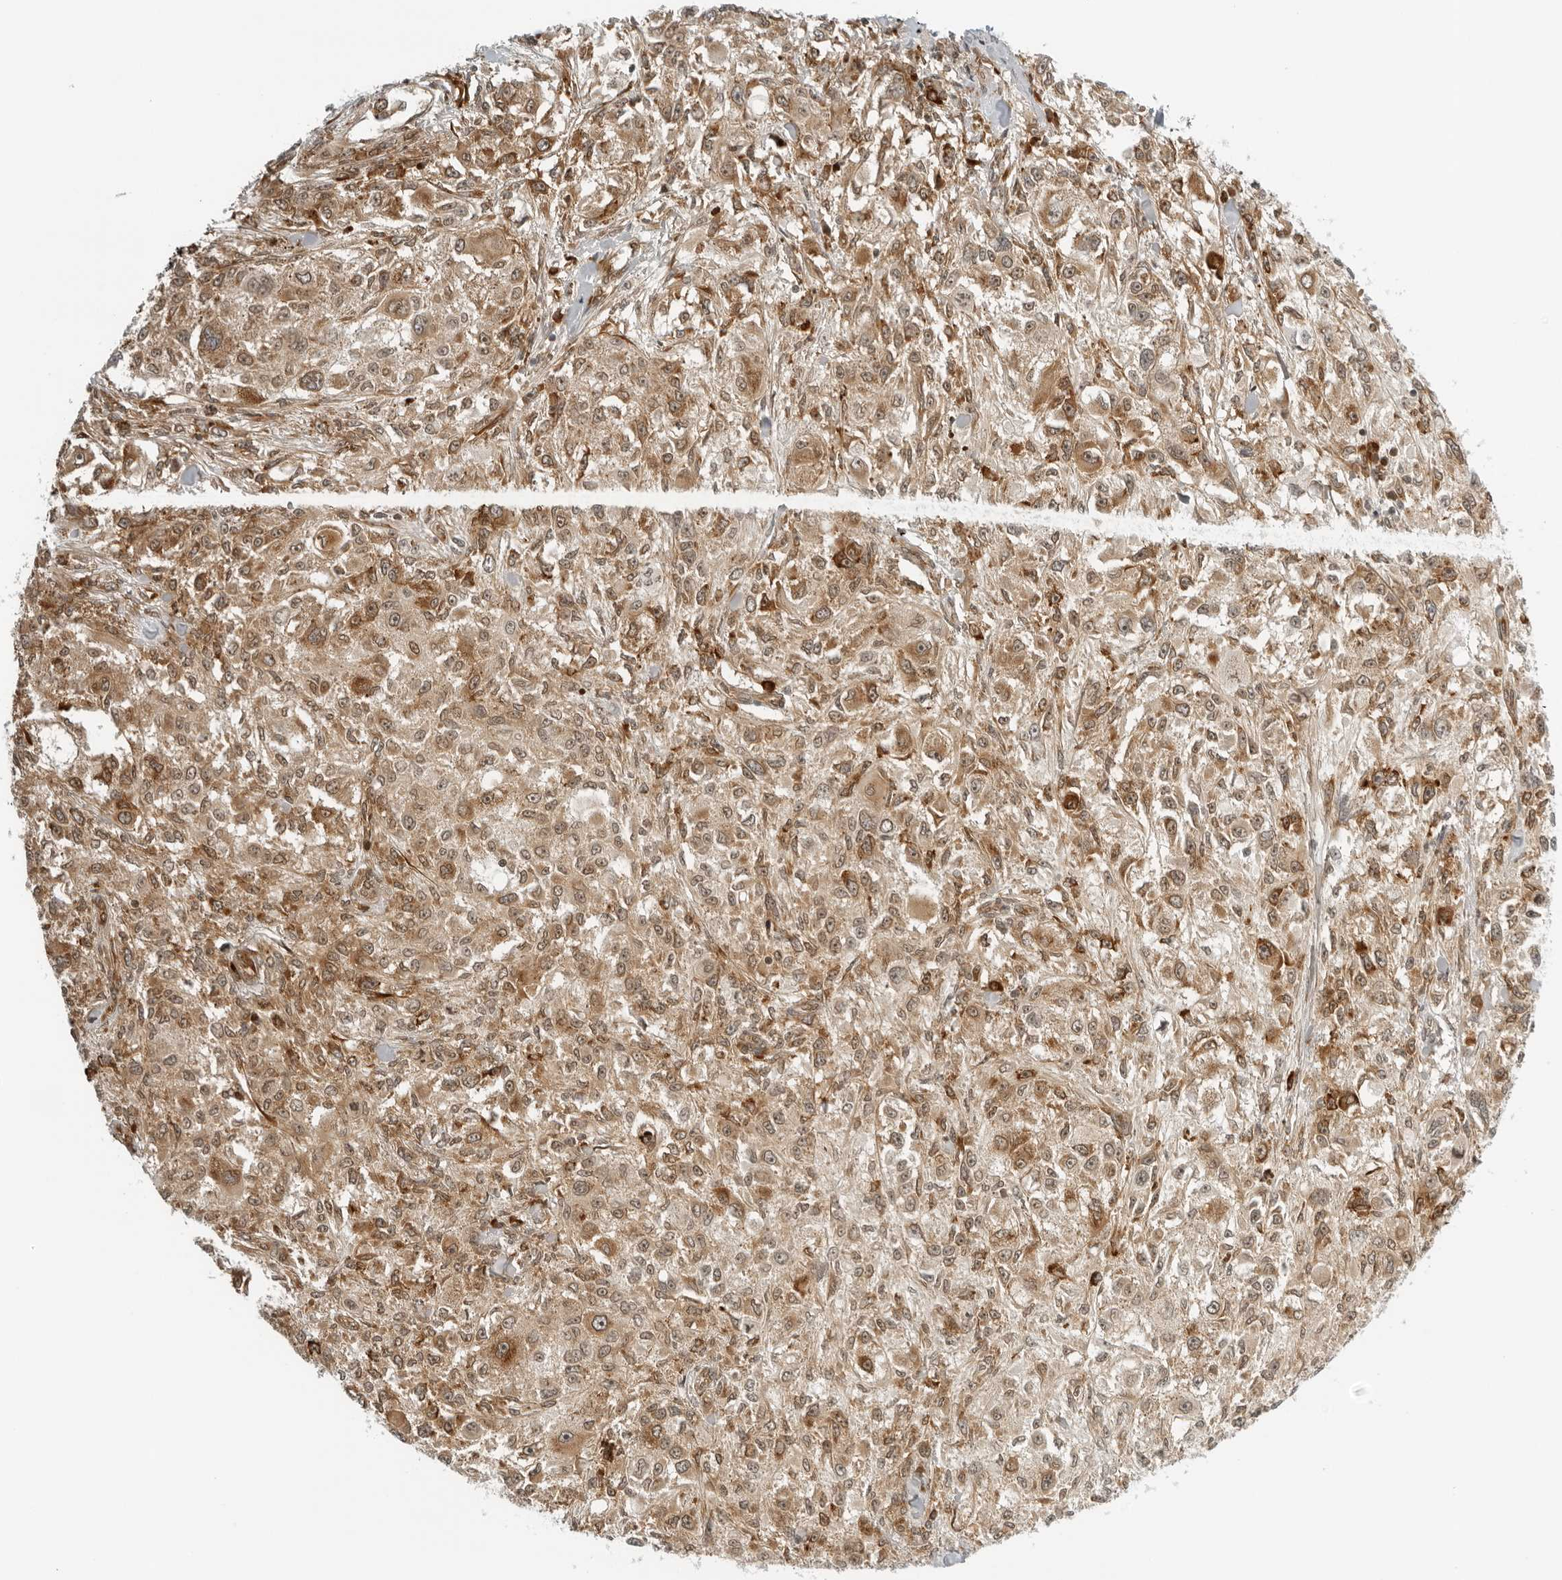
{"staining": {"intensity": "moderate", "quantity": ">75%", "location": "cytoplasmic/membranous,nuclear"}, "tissue": "melanoma", "cell_type": "Tumor cells", "image_type": "cancer", "snomed": [{"axis": "morphology", "description": "Necrosis, NOS"}, {"axis": "morphology", "description": "Malignant melanoma, NOS"}, {"axis": "topography", "description": "Skin"}], "caption": "Melanoma tissue reveals moderate cytoplasmic/membranous and nuclear expression in approximately >75% of tumor cells, visualized by immunohistochemistry.", "gene": "EIF4G1", "patient": {"sex": "female", "age": 87}}